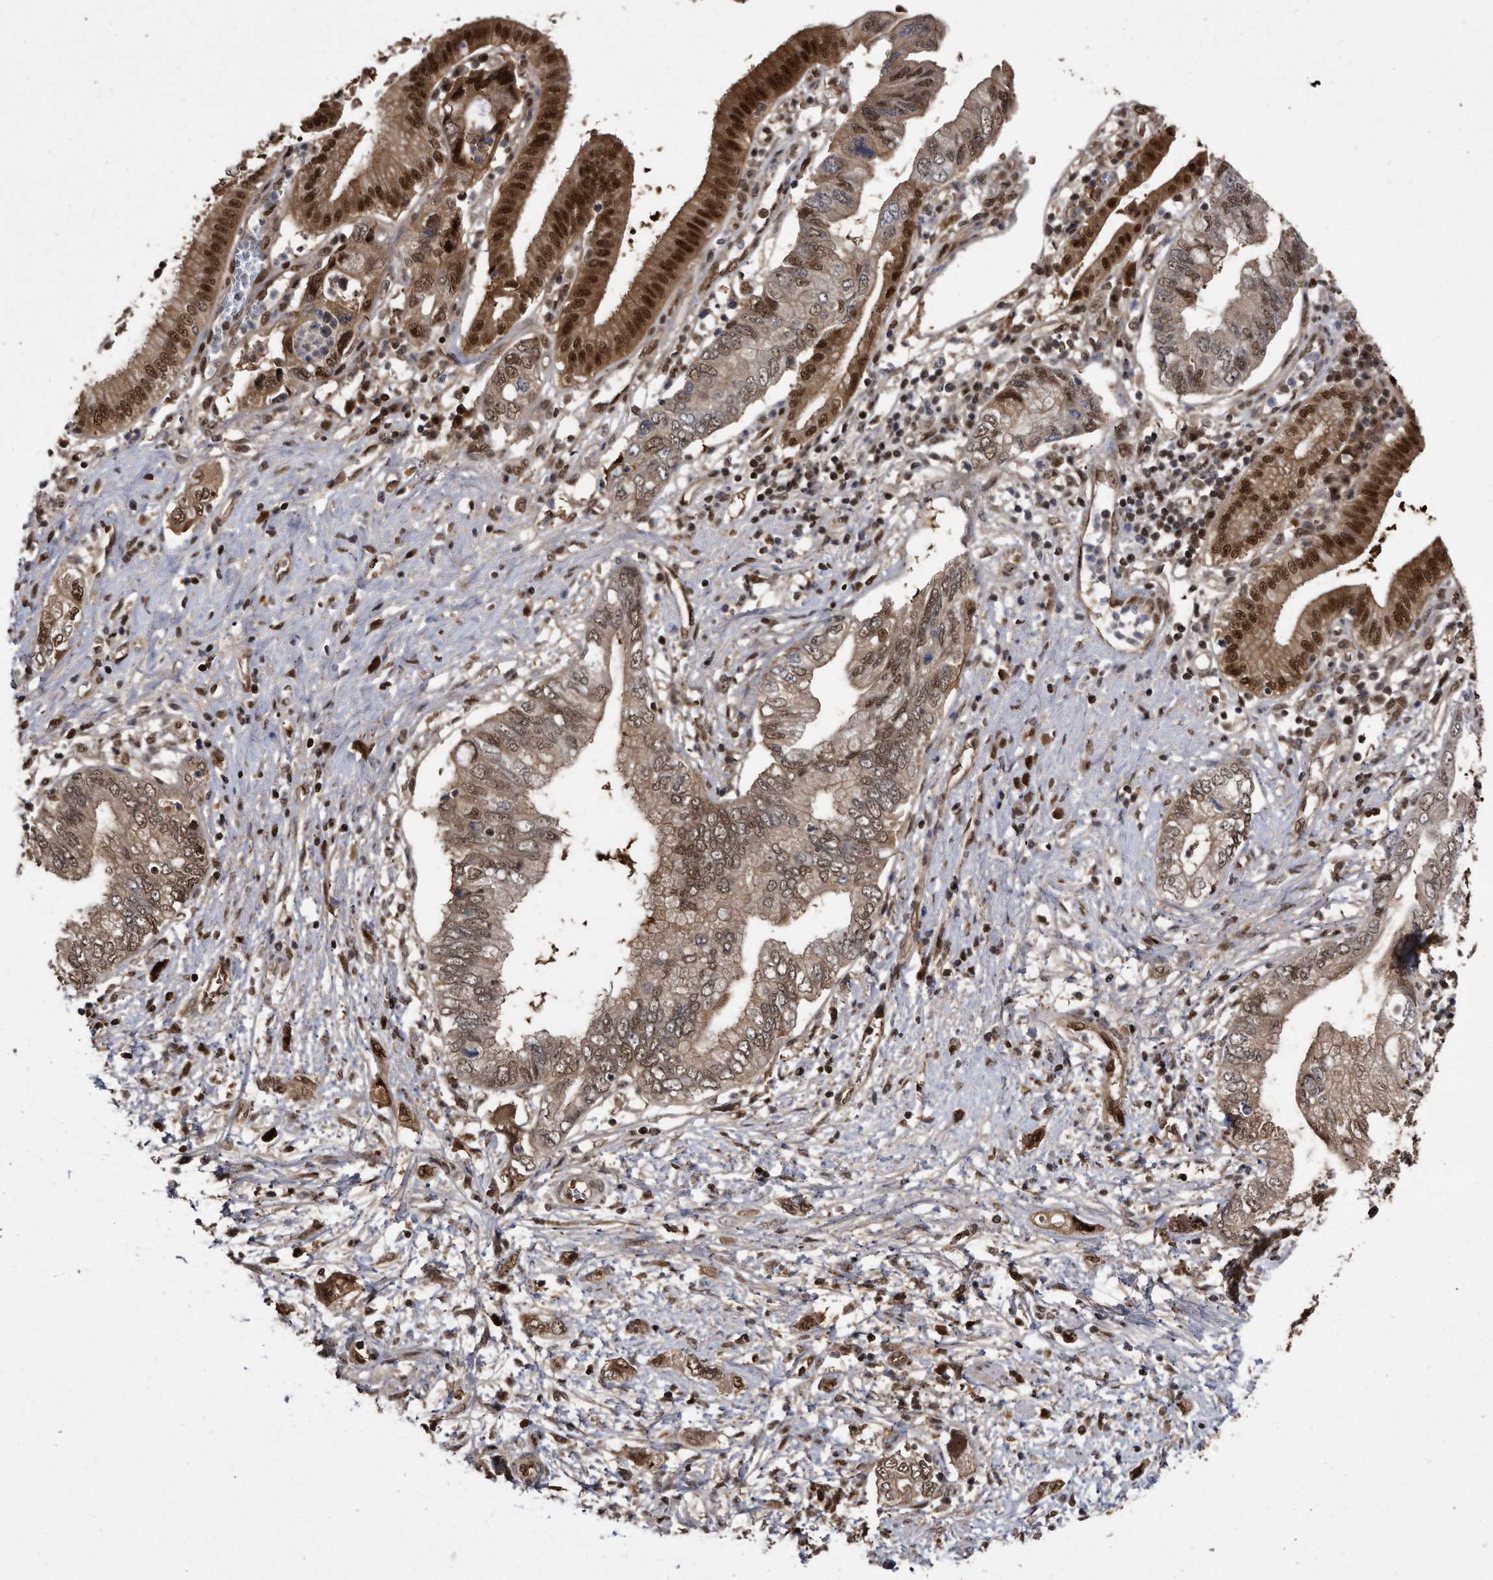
{"staining": {"intensity": "moderate", "quantity": ">75%", "location": "cytoplasmic/membranous,nuclear"}, "tissue": "pancreatic cancer", "cell_type": "Tumor cells", "image_type": "cancer", "snomed": [{"axis": "morphology", "description": "Adenocarcinoma, NOS"}, {"axis": "topography", "description": "Pancreas"}], "caption": "Moderate cytoplasmic/membranous and nuclear staining for a protein is present in about >75% of tumor cells of pancreatic cancer (adenocarcinoma) using immunohistochemistry (IHC).", "gene": "RAD23B", "patient": {"sex": "female", "age": 73}}